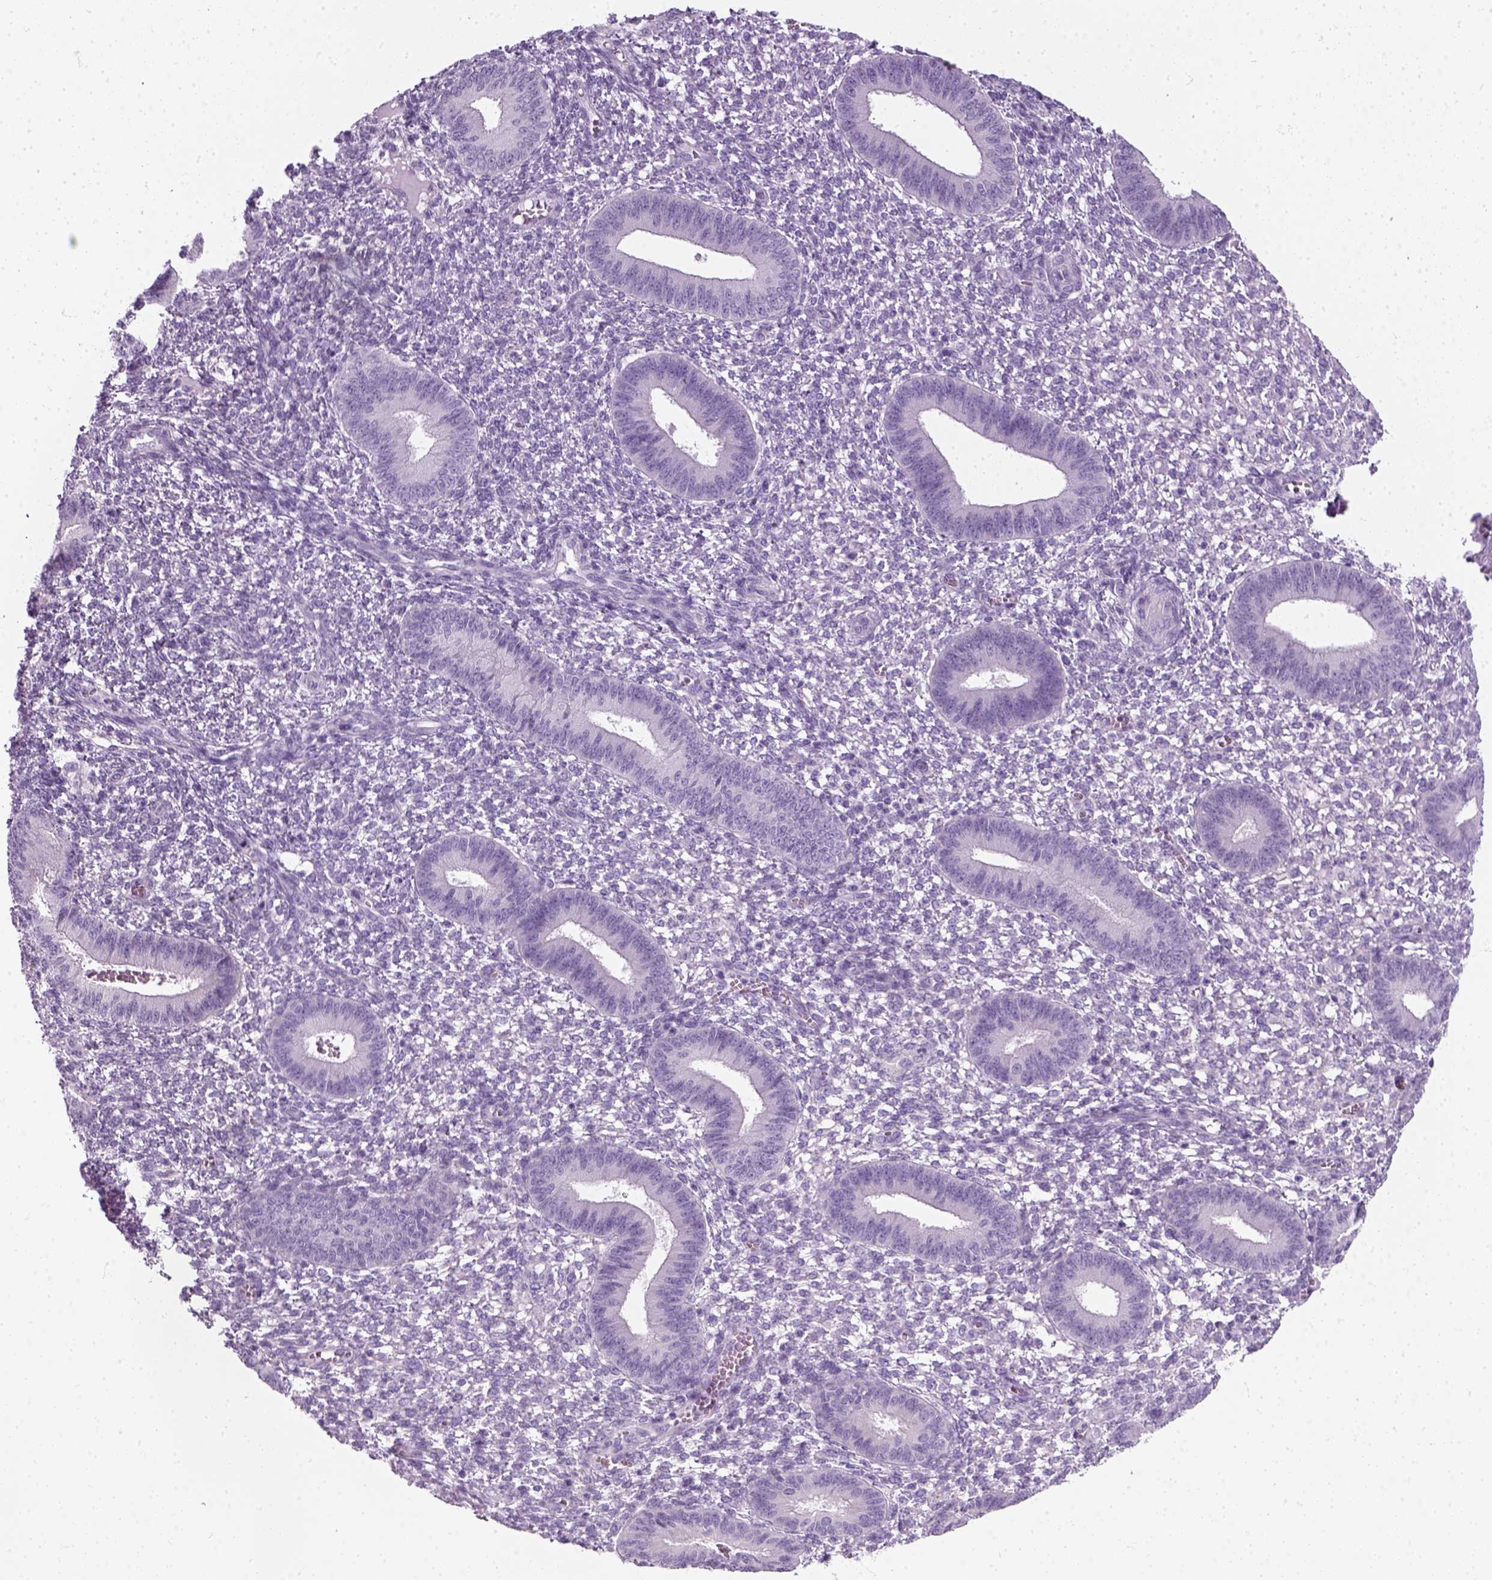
{"staining": {"intensity": "negative", "quantity": "none", "location": "none"}, "tissue": "endometrium", "cell_type": "Cells in endometrial stroma", "image_type": "normal", "snomed": [{"axis": "morphology", "description": "Normal tissue, NOS"}, {"axis": "topography", "description": "Endometrium"}], "caption": "Endometrium stained for a protein using immunohistochemistry demonstrates no expression cells in endometrial stroma.", "gene": "SLC12A5", "patient": {"sex": "female", "age": 42}}